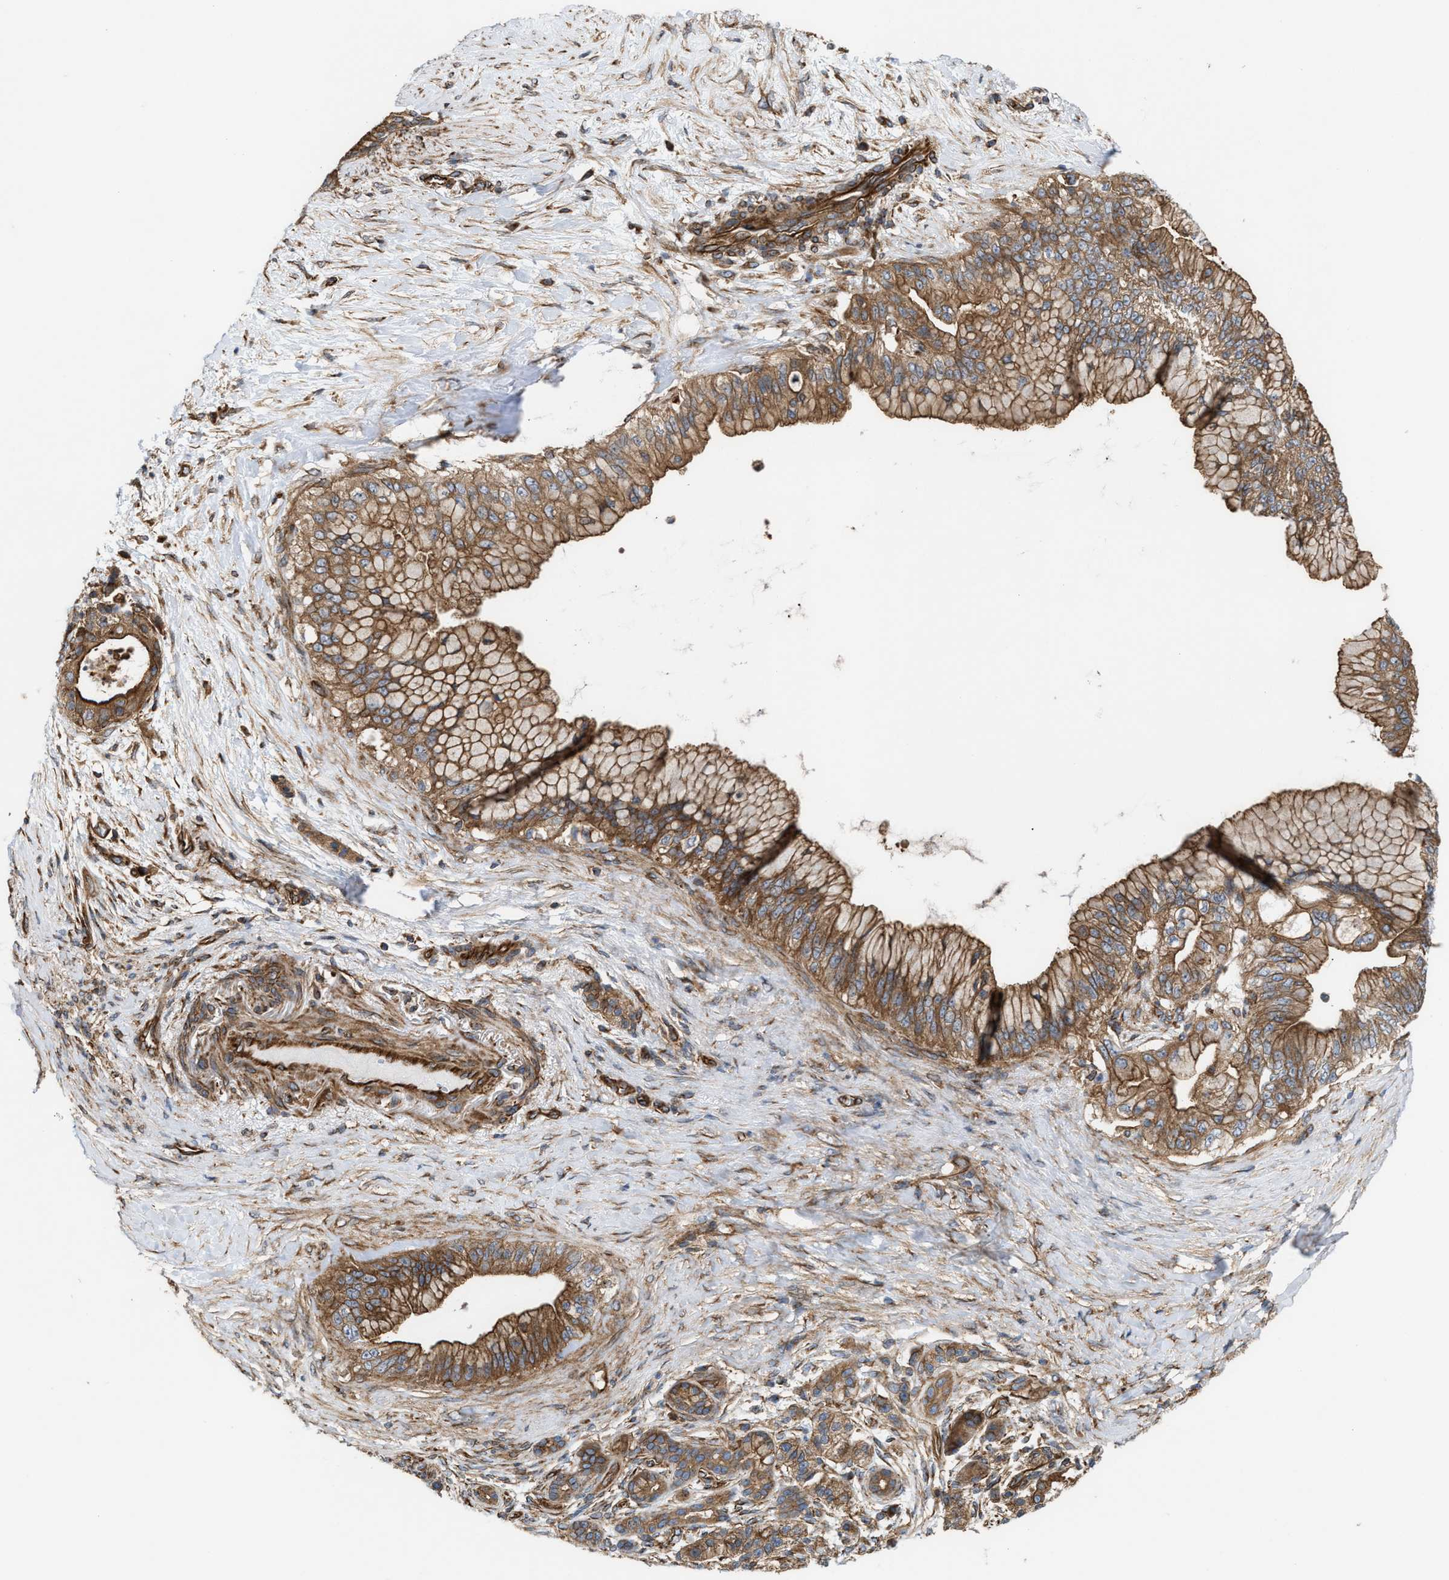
{"staining": {"intensity": "moderate", "quantity": ">75%", "location": "cytoplasmic/membranous"}, "tissue": "pancreatic cancer", "cell_type": "Tumor cells", "image_type": "cancer", "snomed": [{"axis": "morphology", "description": "Adenocarcinoma, NOS"}, {"axis": "topography", "description": "Pancreas"}], "caption": "Adenocarcinoma (pancreatic) was stained to show a protein in brown. There is medium levels of moderate cytoplasmic/membranous staining in approximately >75% of tumor cells.", "gene": "EPS15L1", "patient": {"sex": "male", "age": 59}}